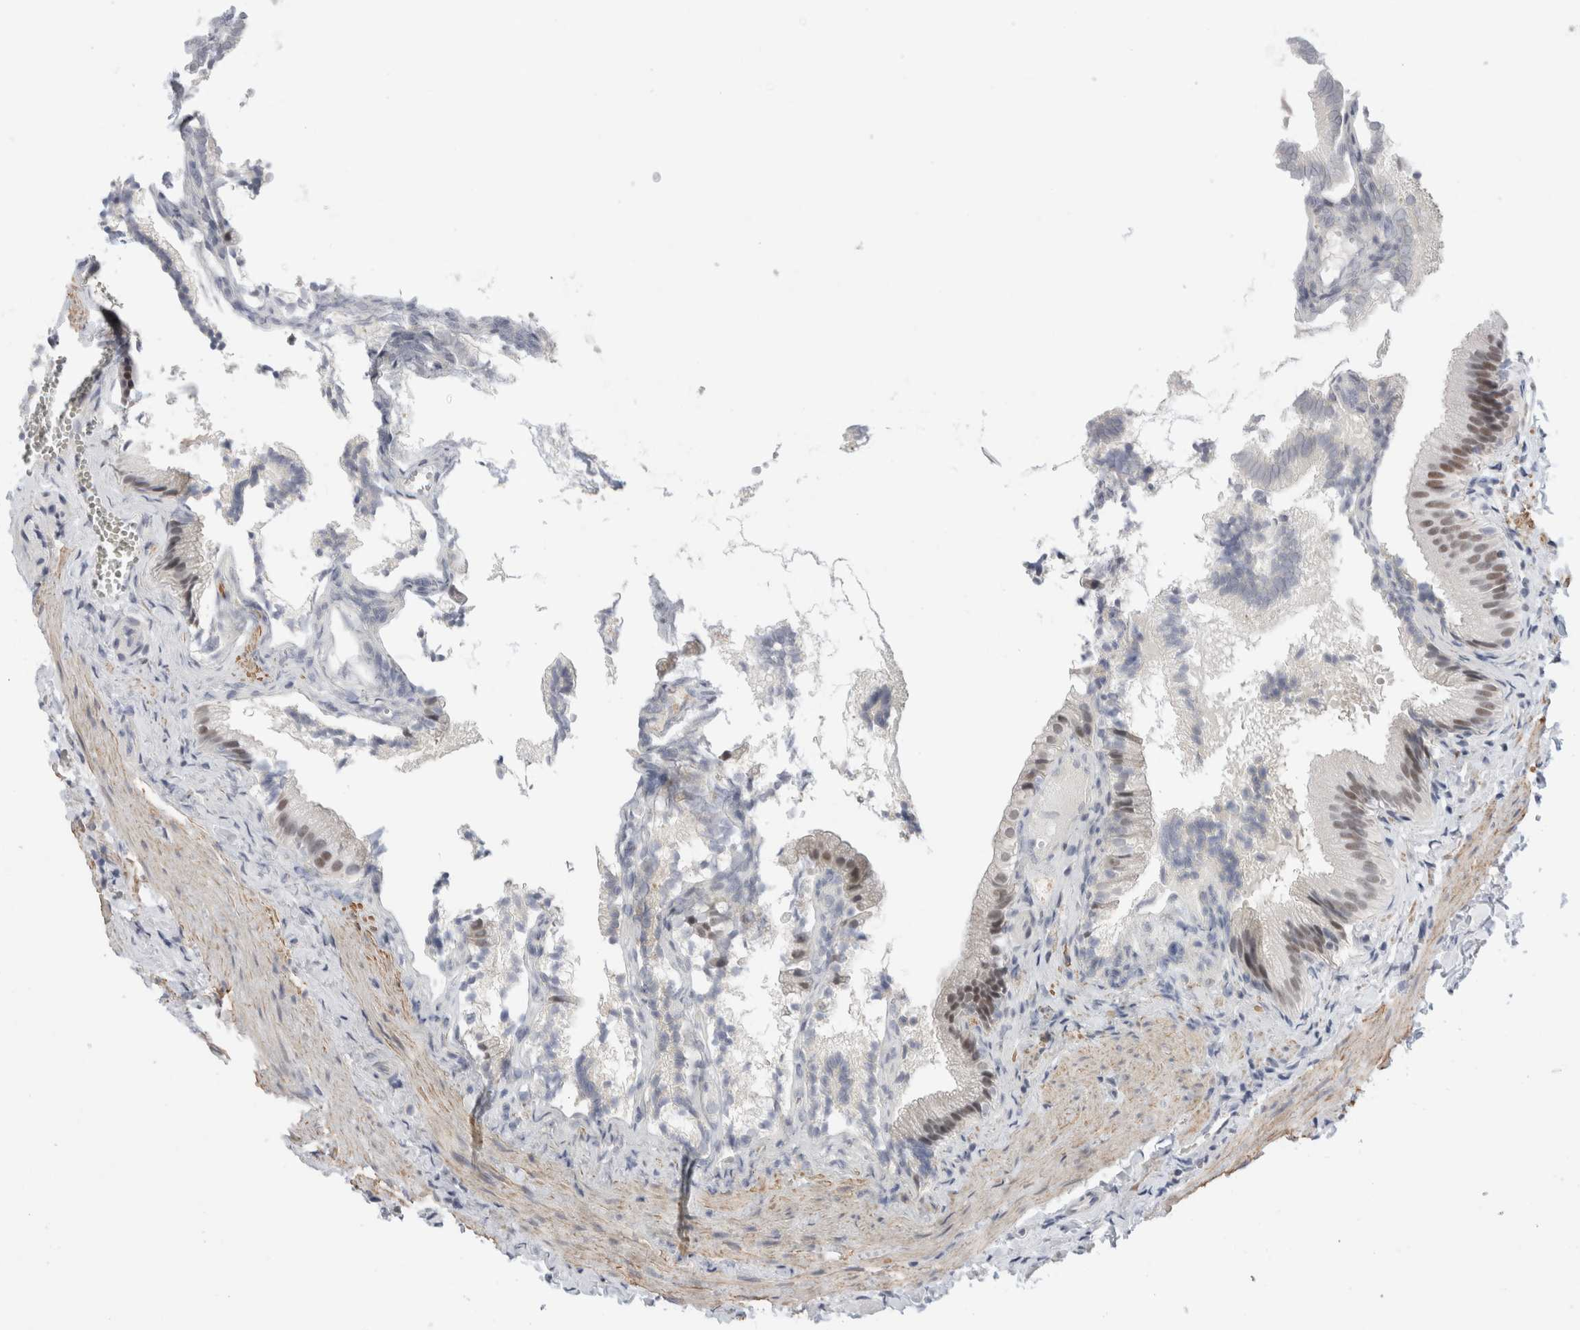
{"staining": {"intensity": "weak", "quantity": ">75%", "location": "nuclear"}, "tissue": "gallbladder", "cell_type": "Glandular cells", "image_type": "normal", "snomed": [{"axis": "morphology", "description": "Normal tissue, NOS"}, {"axis": "topography", "description": "Gallbladder"}], "caption": "DAB (3,3'-diaminobenzidine) immunohistochemical staining of normal human gallbladder shows weak nuclear protein positivity in about >75% of glandular cells. (DAB (3,3'-diaminobenzidine) IHC with brightfield microscopy, high magnification).", "gene": "KNL1", "patient": {"sex": "male", "age": 38}}